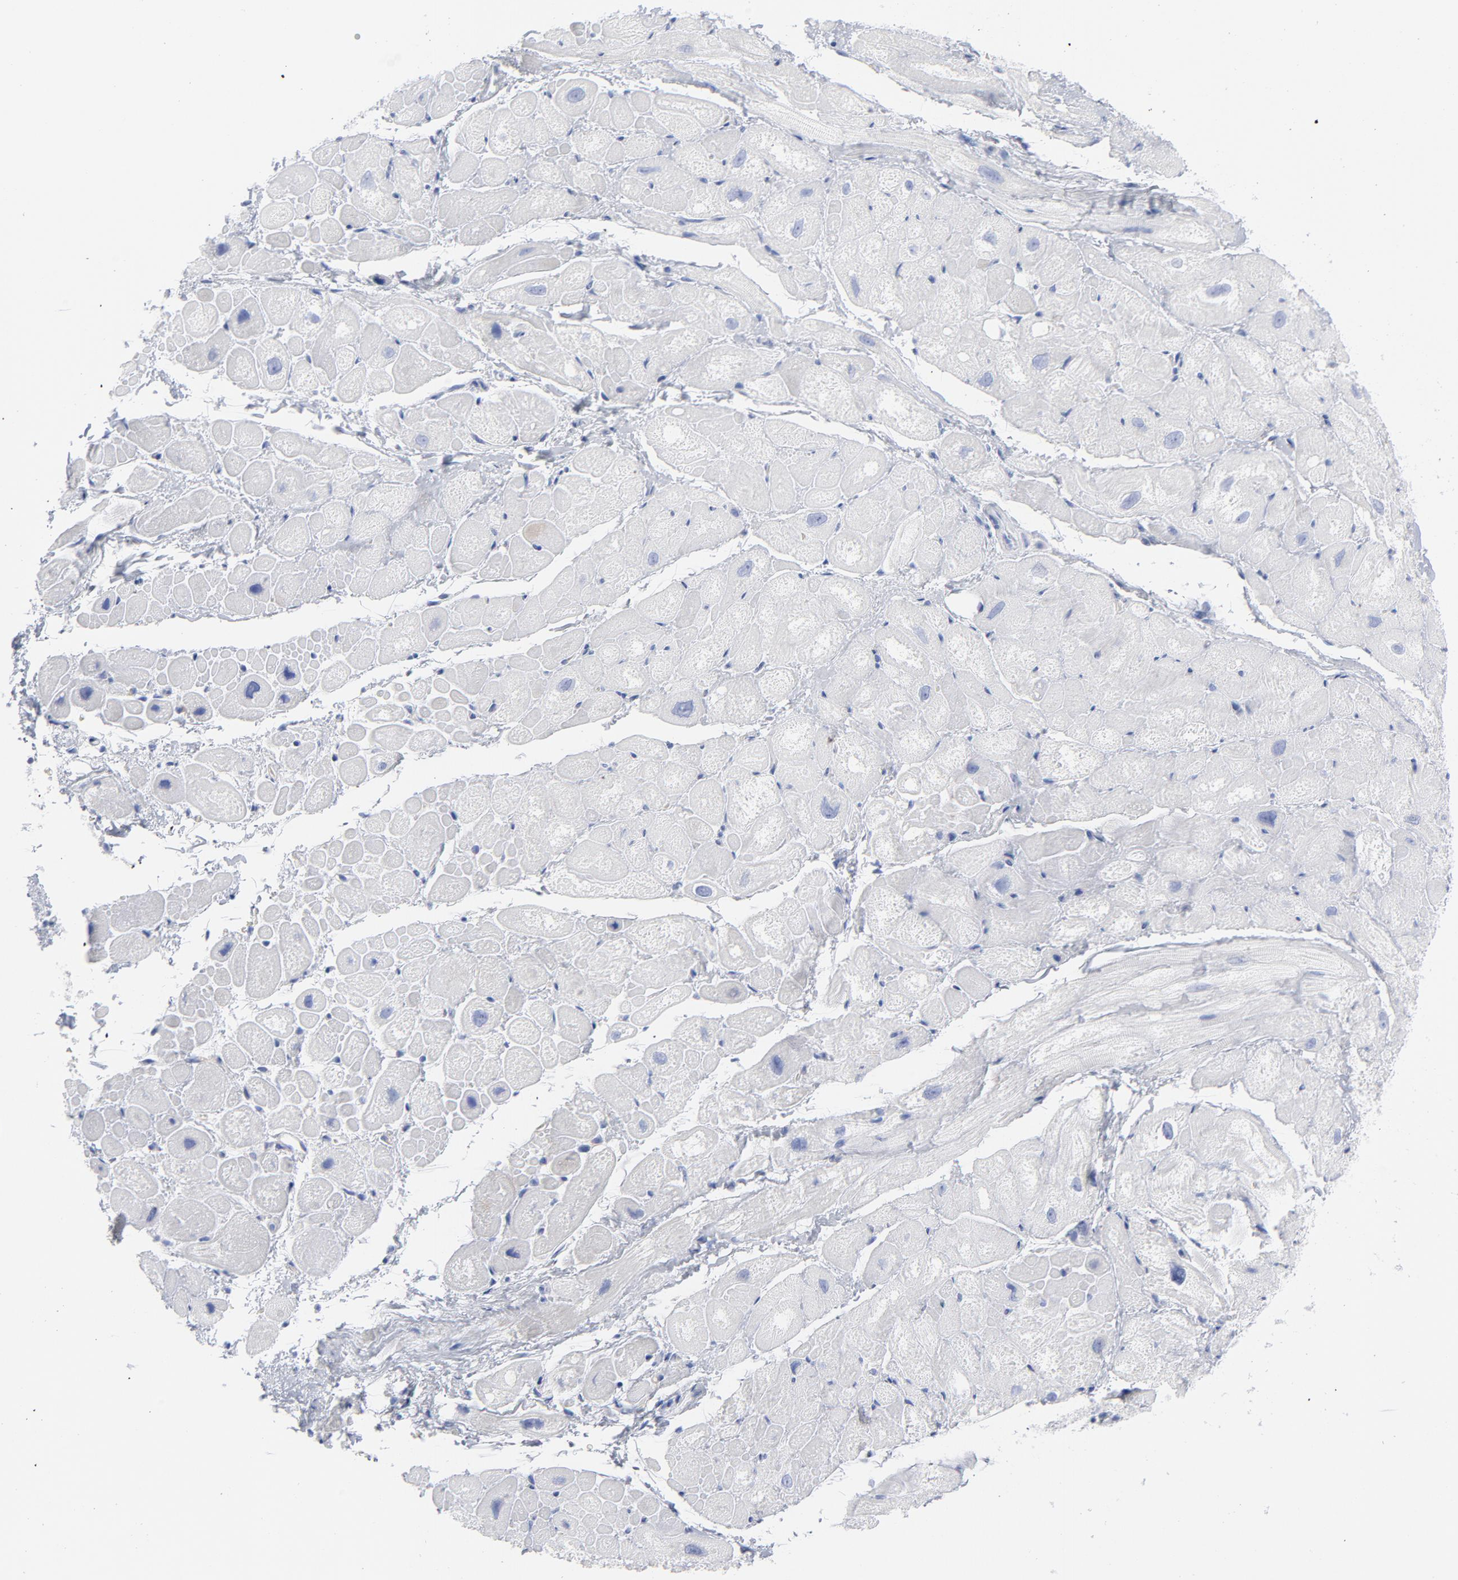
{"staining": {"intensity": "negative", "quantity": "none", "location": "none"}, "tissue": "heart muscle", "cell_type": "Cardiomyocytes", "image_type": "normal", "snomed": [{"axis": "morphology", "description": "Normal tissue, NOS"}, {"axis": "topography", "description": "Heart"}], "caption": "A micrograph of human heart muscle is negative for staining in cardiomyocytes. (DAB (3,3'-diaminobenzidine) immunohistochemistry (IHC), high magnification).", "gene": "P2RY8", "patient": {"sex": "male", "age": 49}}